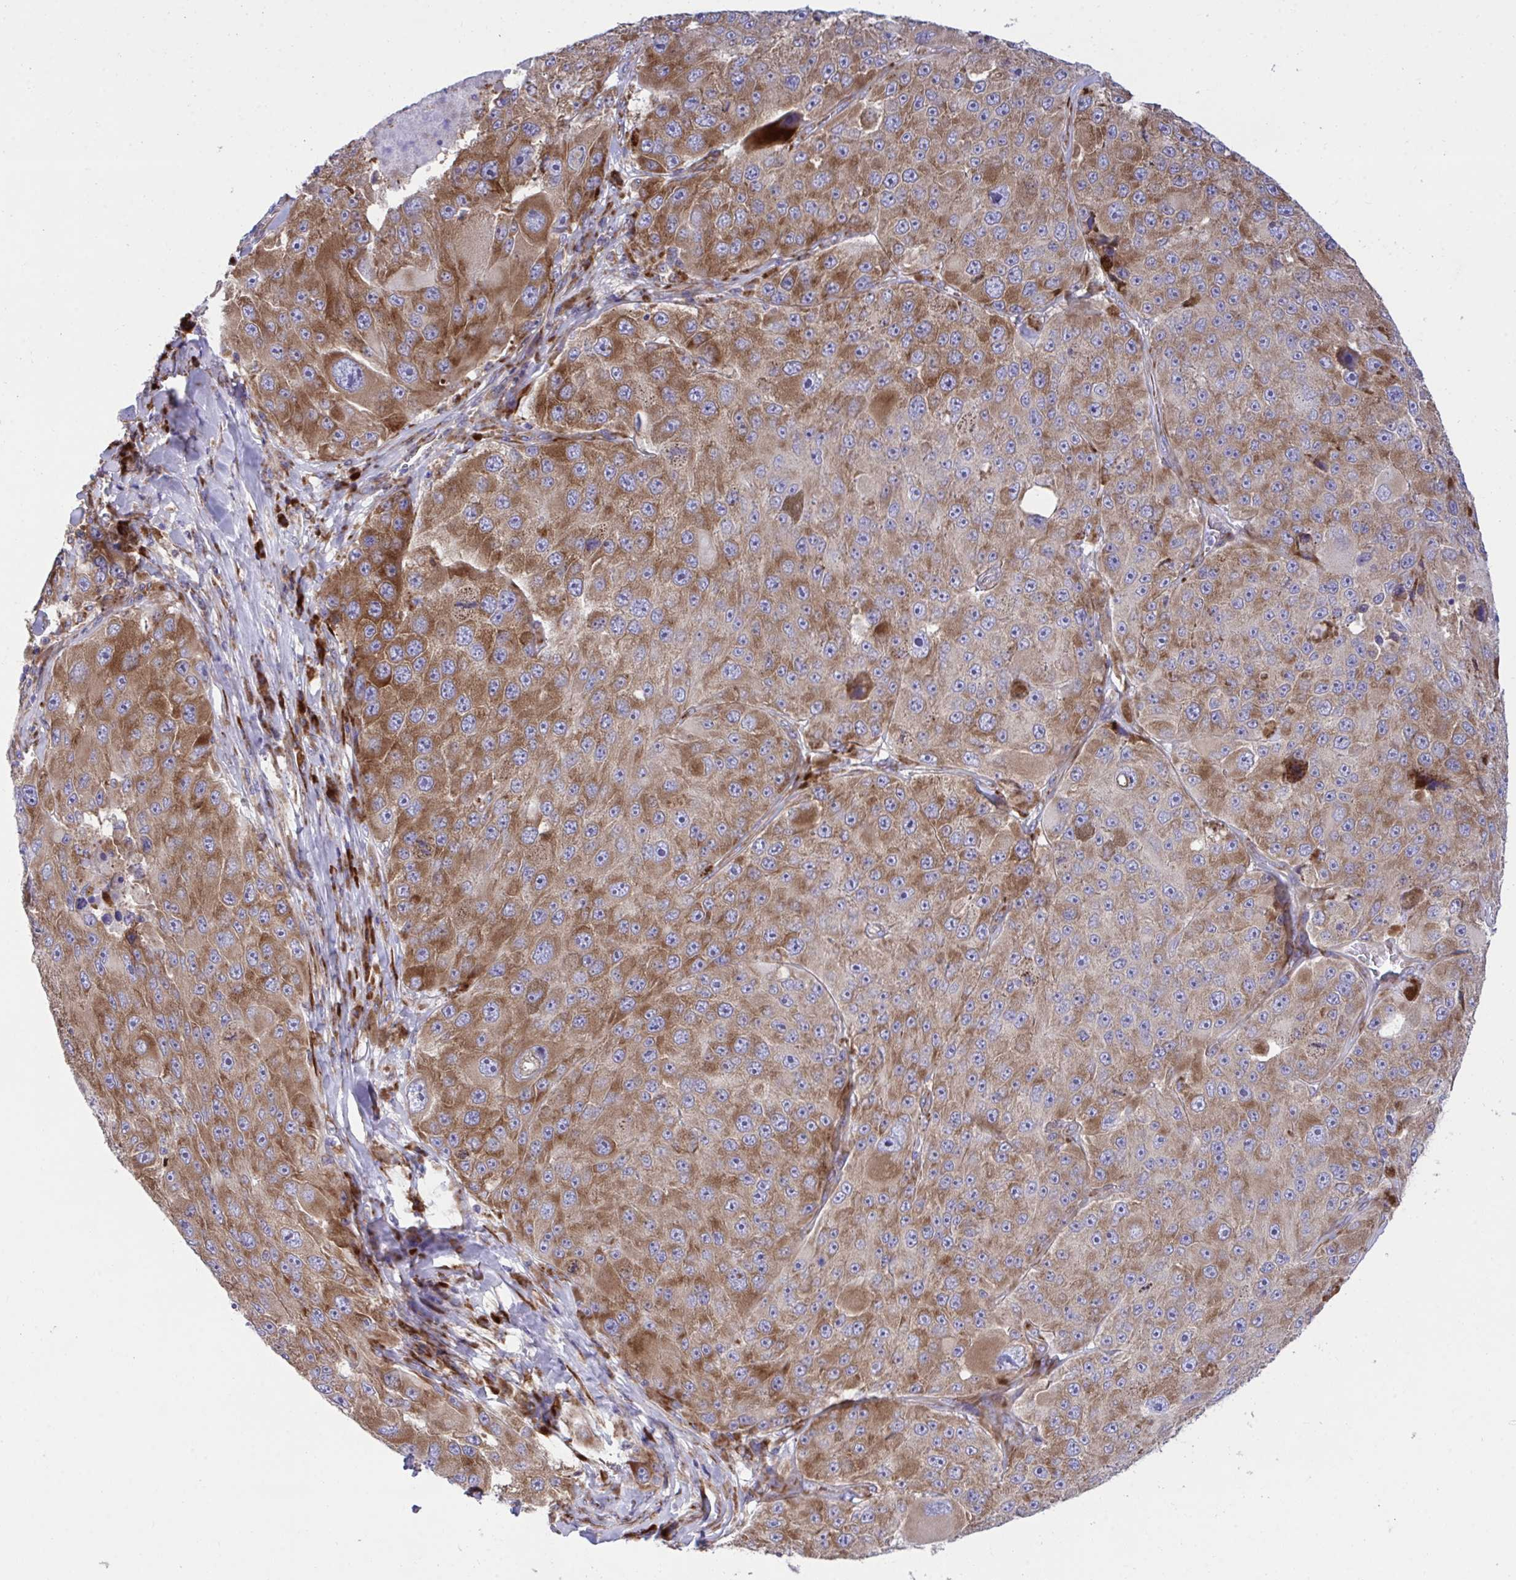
{"staining": {"intensity": "moderate", "quantity": ">75%", "location": "cytoplasmic/membranous"}, "tissue": "melanoma", "cell_type": "Tumor cells", "image_type": "cancer", "snomed": [{"axis": "morphology", "description": "Malignant melanoma, Metastatic site"}, {"axis": "topography", "description": "Lymph node"}], "caption": "This histopathology image exhibits IHC staining of malignant melanoma (metastatic site), with medium moderate cytoplasmic/membranous staining in about >75% of tumor cells.", "gene": "RPS15", "patient": {"sex": "male", "age": 62}}